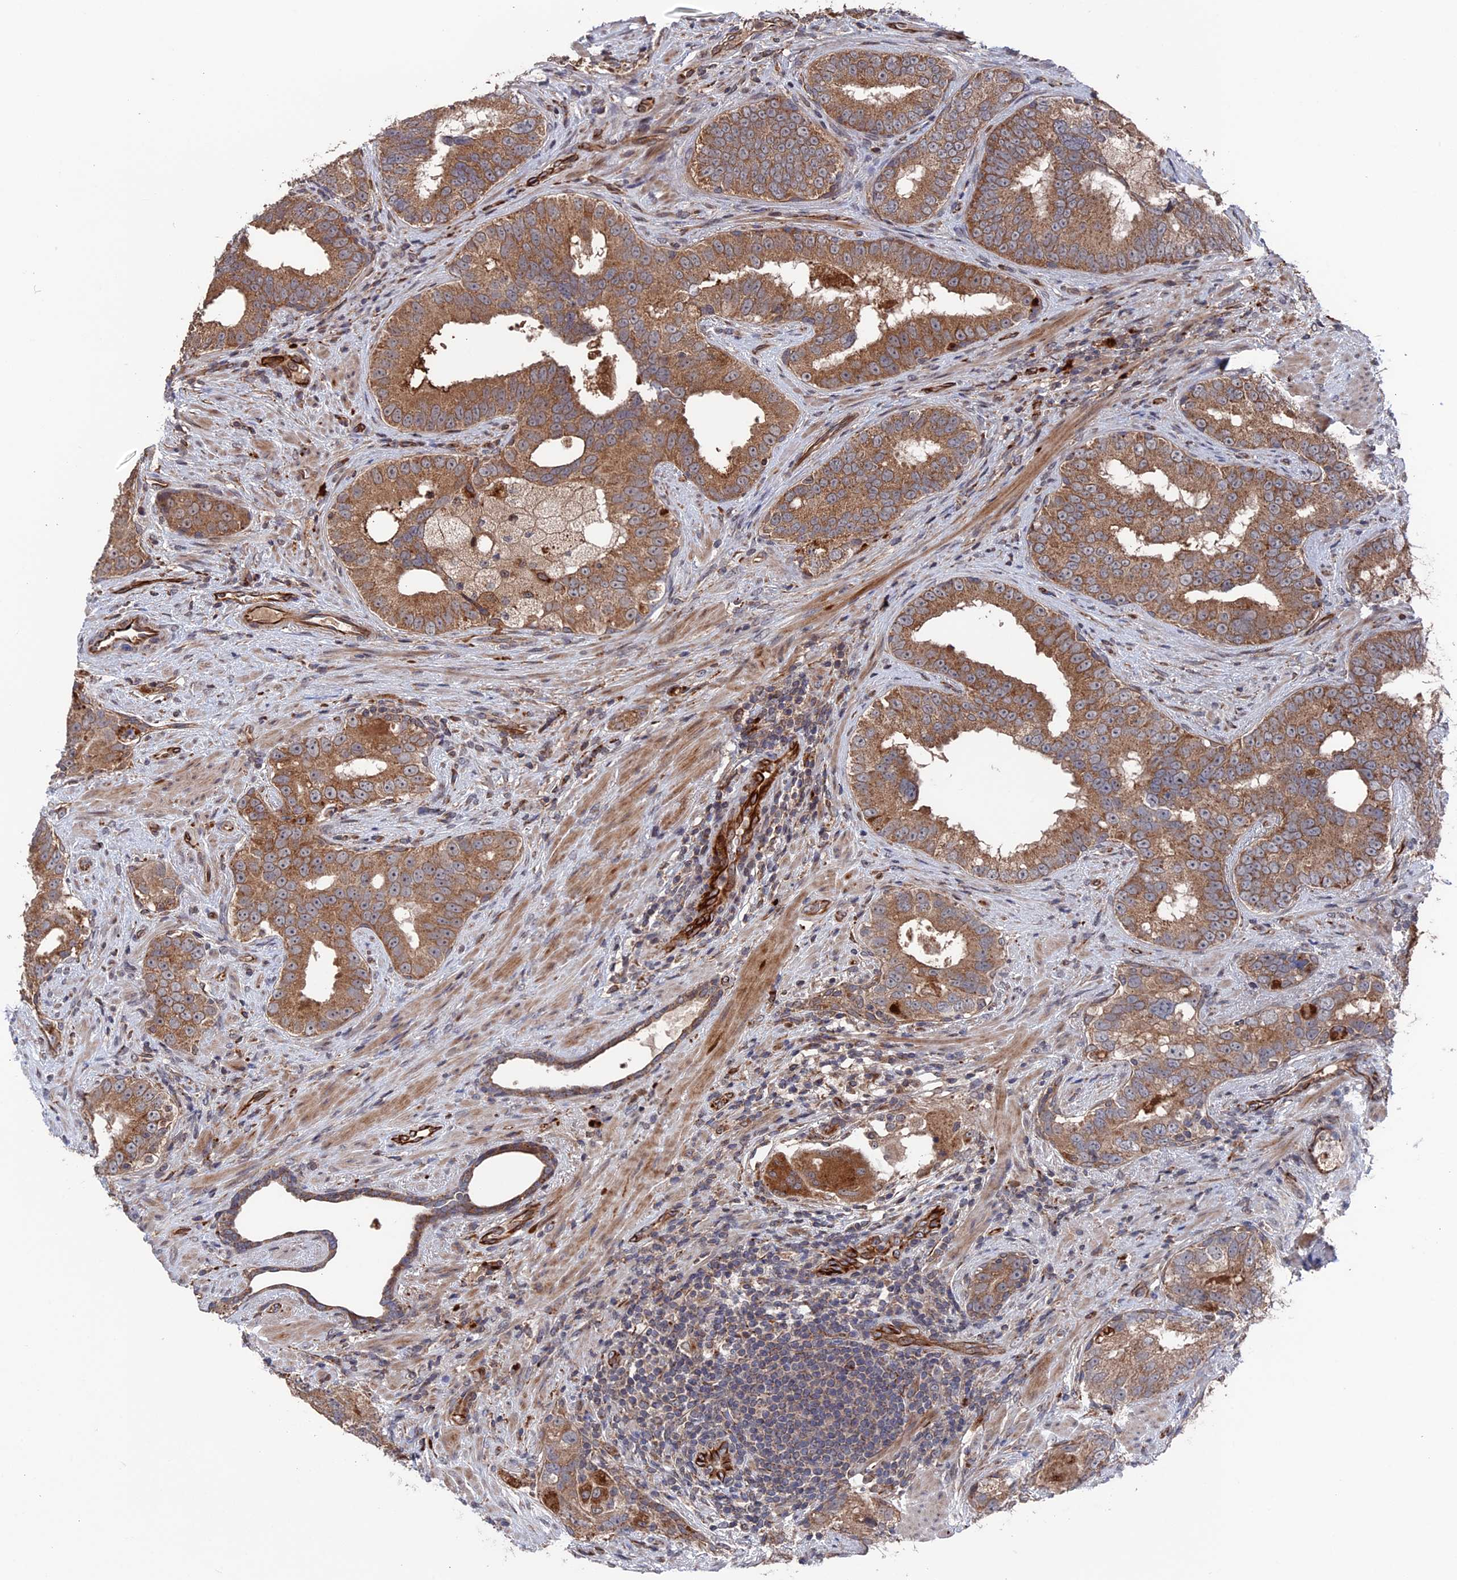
{"staining": {"intensity": "moderate", "quantity": ">75%", "location": "cytoplasmic/membranous"}, "tissue": "prostate cancer", "cell_type": "Tumor cells", "image_type": "cancer", "snomed": [{"axis": "morphology", "description": "Adenocarcinoma, High grade"}, {"axis": "topography", "description": "Prostate"}], "caption": "High-grade adenocarcinoma (prostate) stained with DAB (3,3'-diaminobenzidine) immunohistochemistry displays medium levels of moderate cytoplasmic/membranous positivity in about >75% of tumor cells.", "gene": "PLA2G15", "patient": {"sex": "male", "age": 70}}